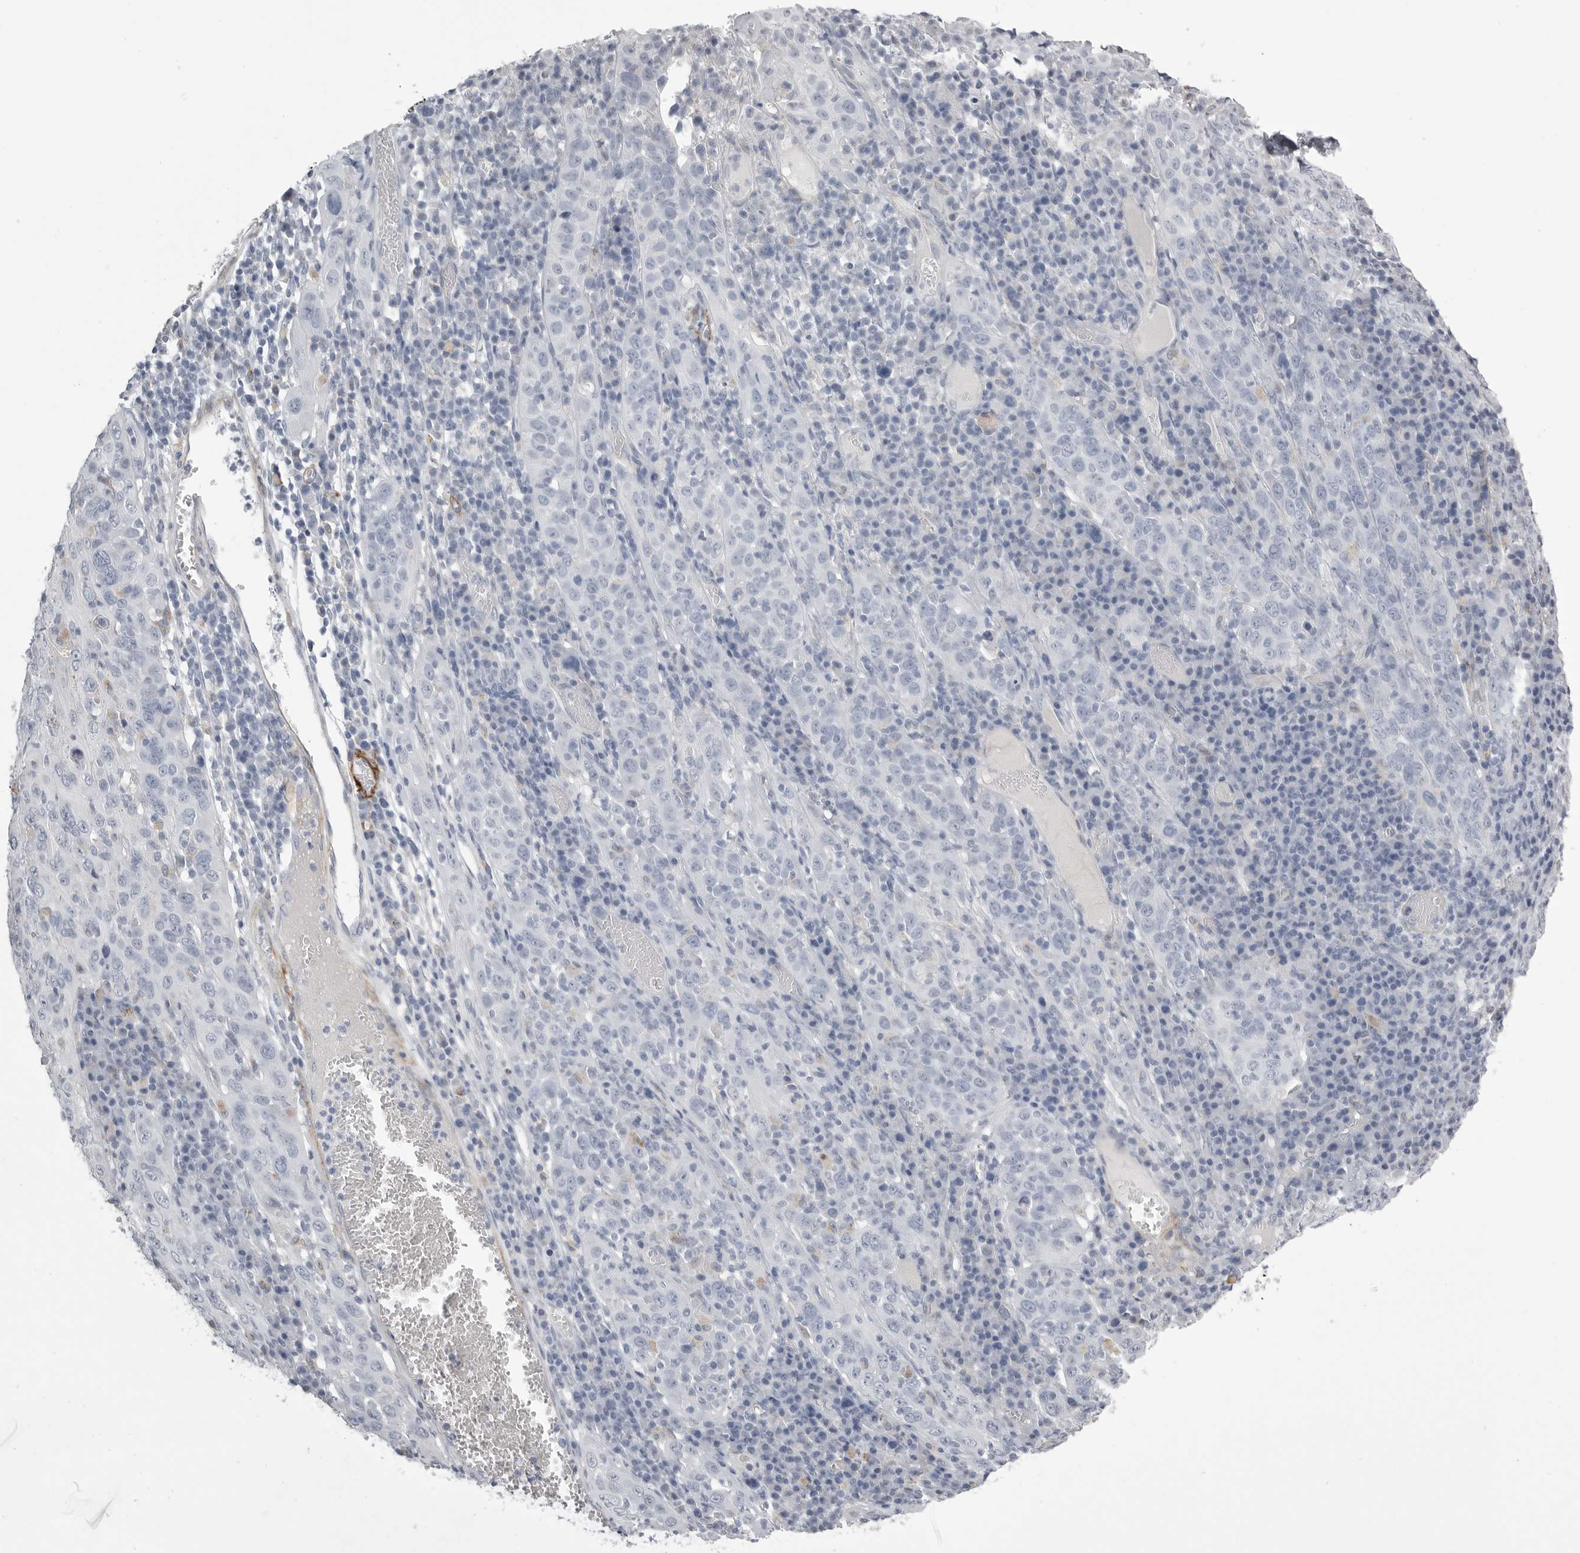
{"staining": {"intensity": "negative", "quantity": "none", "location": "none"}, "tissue": "cervical cancer", "cell_type": "Tumor cells", "image_type": "cancer", "snomed": [{"axis": "morphology", "description": "Squamous cell carcinoma, NOS"}, {"axis": "topography", "description": "Cervix"}], "caption": "The IHC photomicrograph has no significant expression in tumor cells of cervical cancer tissue.", "gene": "AOC3", "patient": {"sex": "female", "age": 46}}